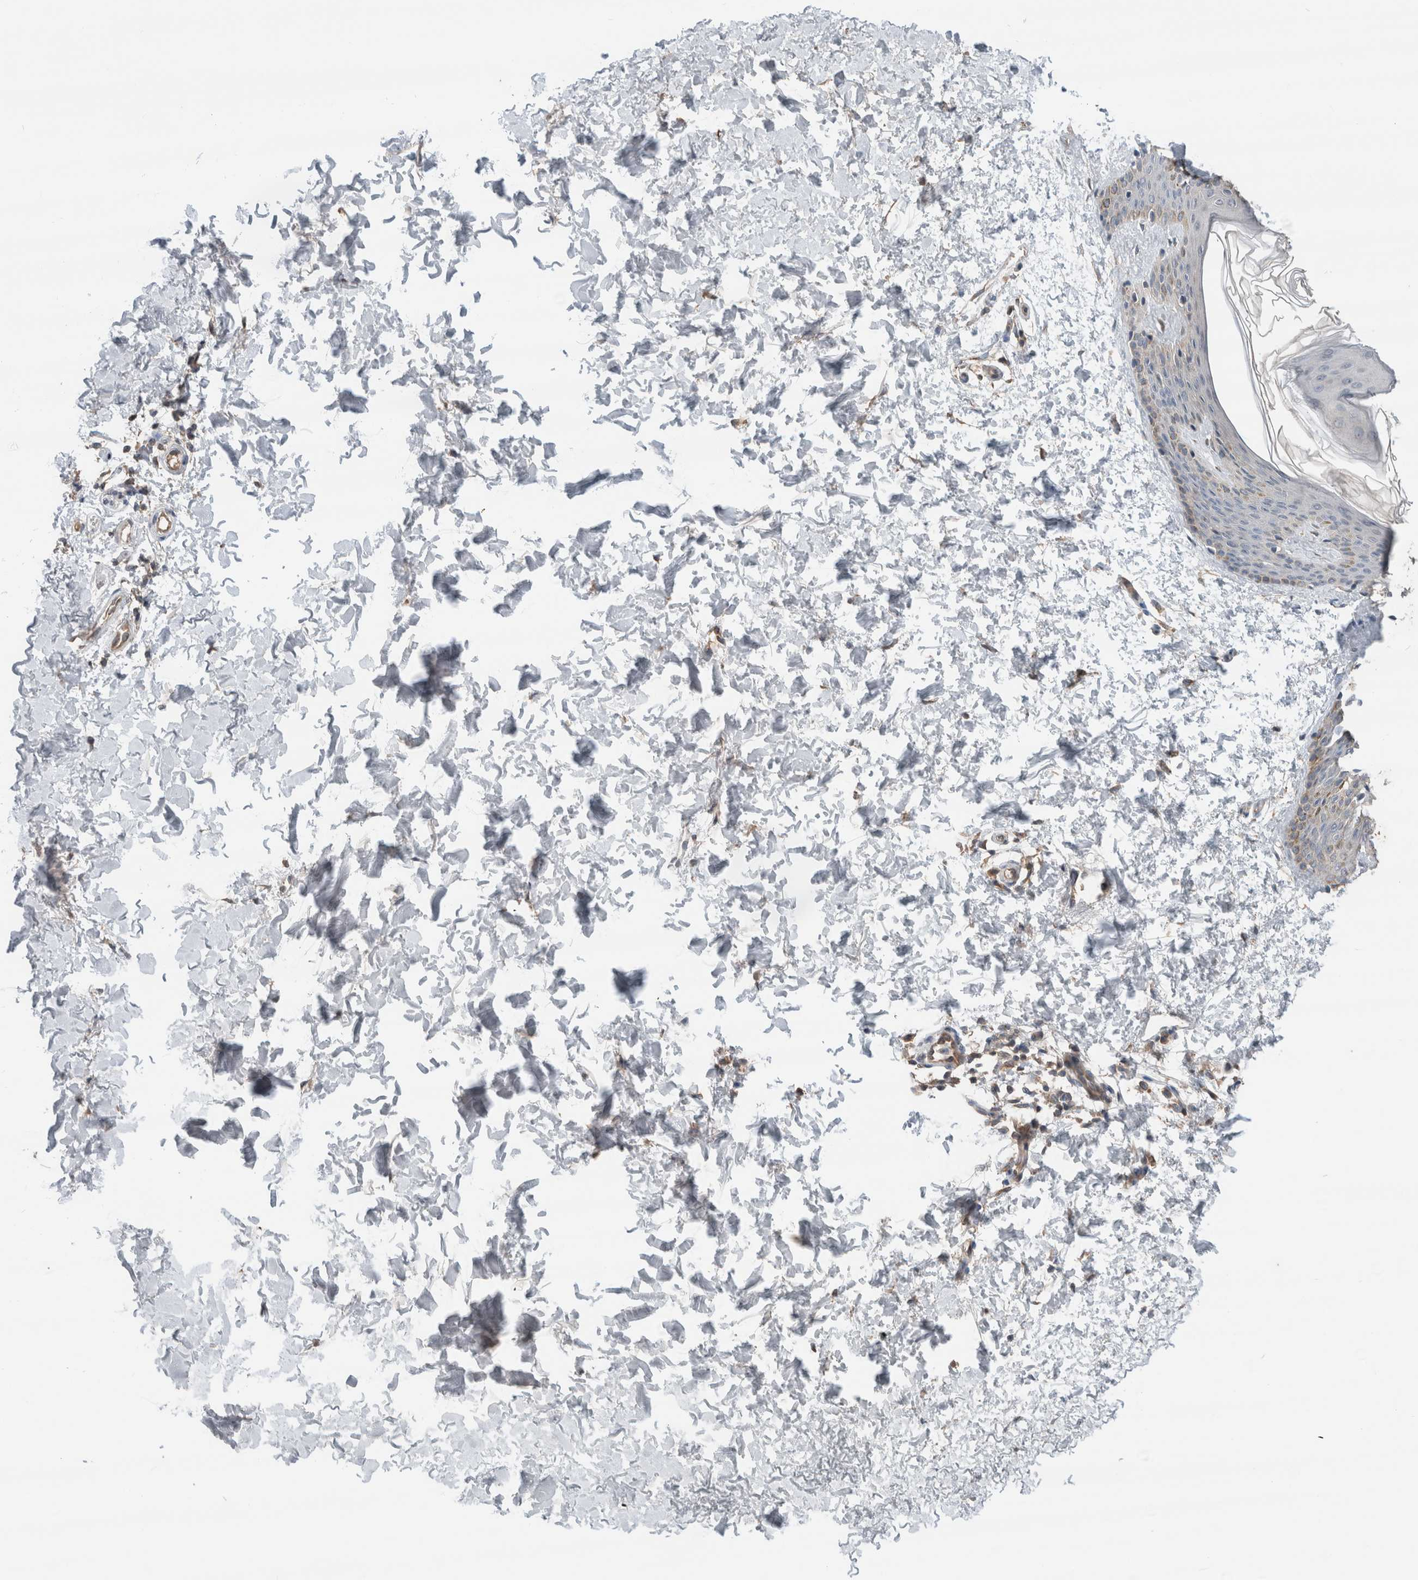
{"staining": {"intensity": "moderate", "quantity": ">75%", "location": "cytoplasmic/membranous"}, "tissue": "skin", "cell_type": "Fibroblasts", "image_type": "normal", "snomed": [{"axis": "morphology", "description": "Normal tissue, NOS"}, {"axis": "morphology", "description": "Neoplasm, benign, NOS"}, {"axis": "topography", "description": "Skin"}, {"axis": "topography", "description": "Soft tissue"}], "caption": "A brown stain shows moderate cytoplasmic/membranous expression of a protein in fibroblasts of unremarkable human skin.", "gene": "ERAP2", "patient": {"sex": "male", "age": 26}}